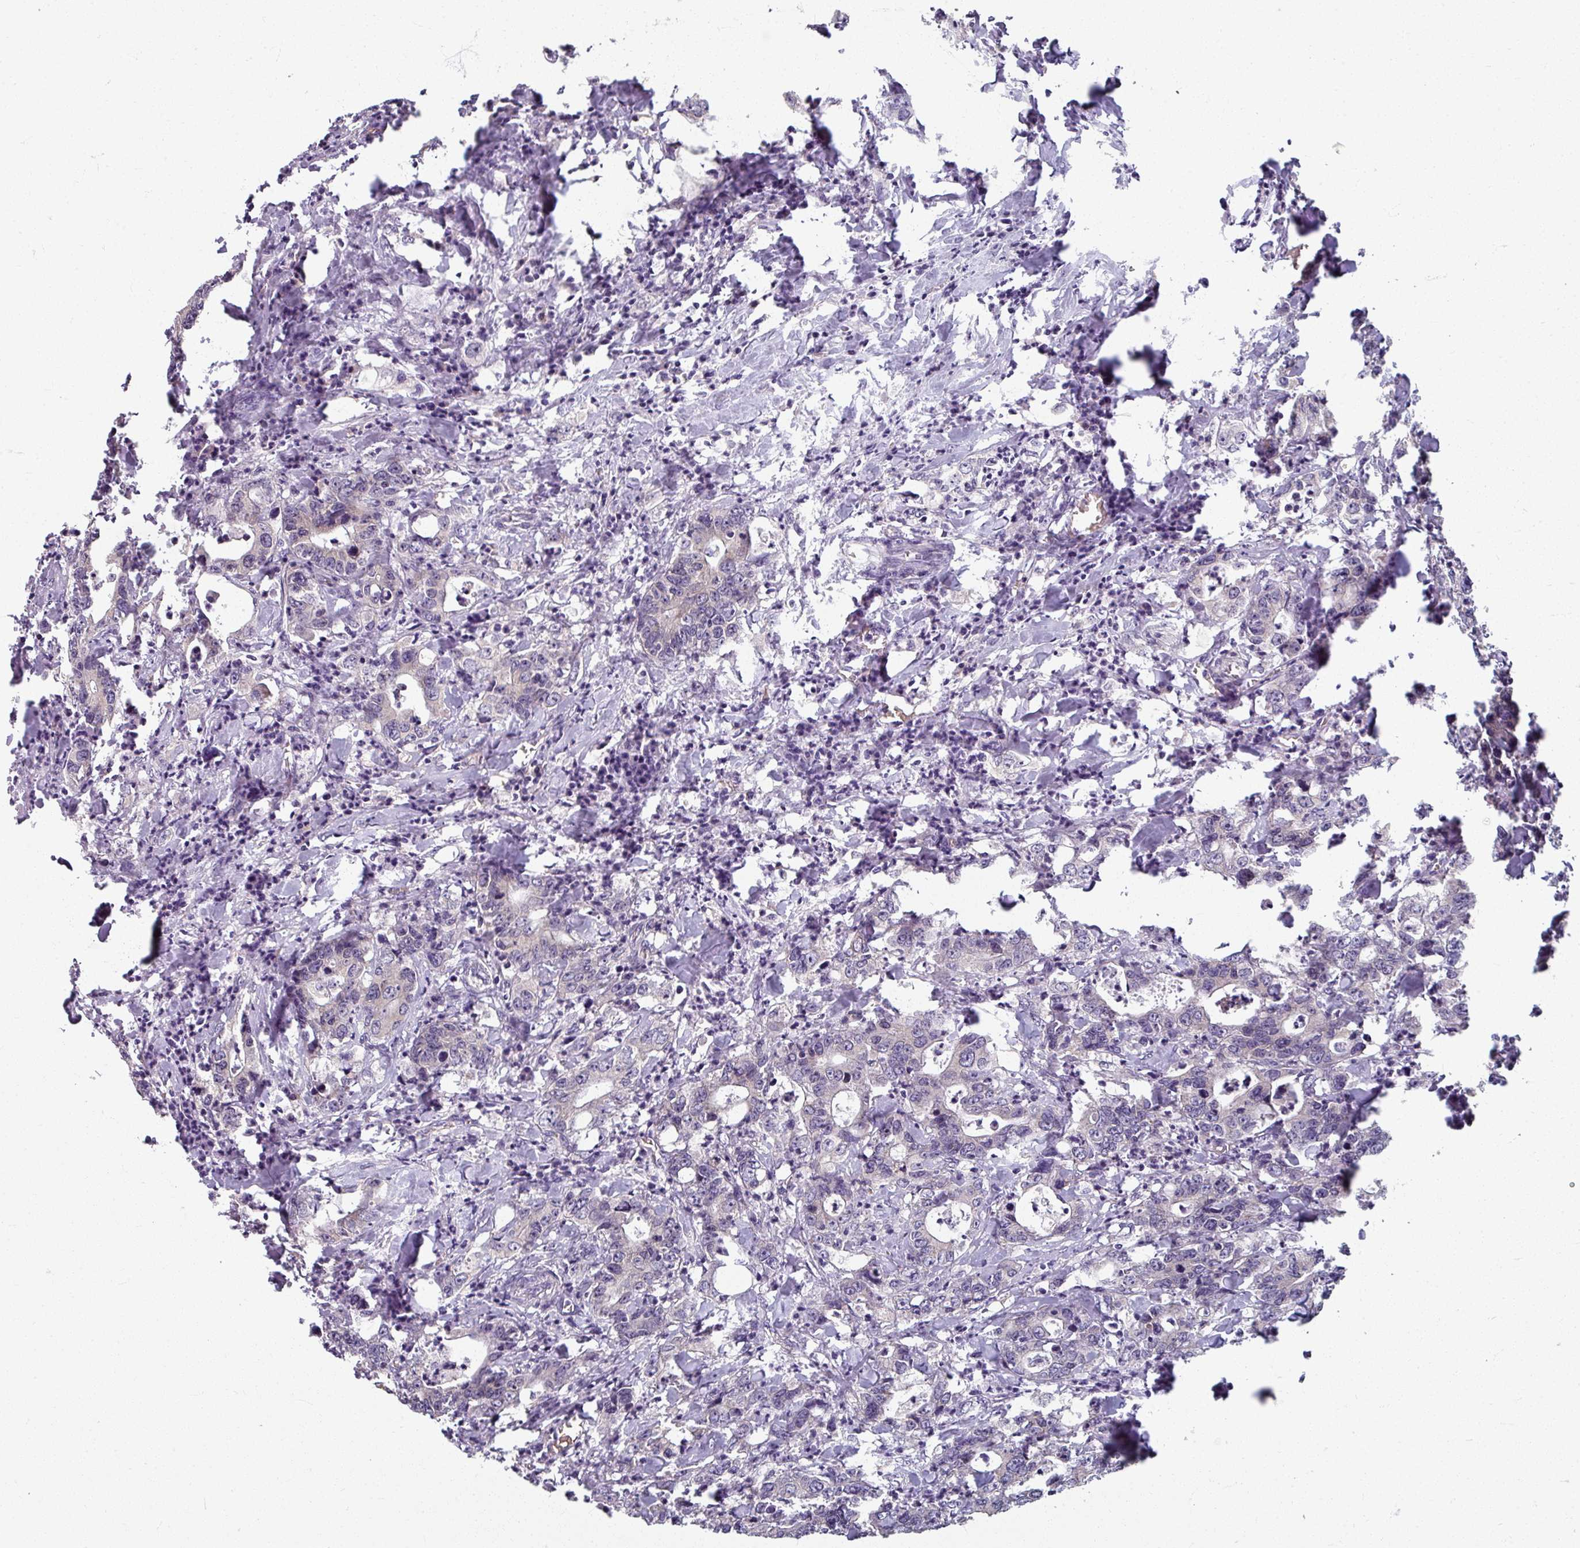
{"staining": {"intensity": "negative", "quantity": "none", "location": "none"}, "tissue": "colorectal cancer", "cell_type": "Tumor cells", "image_type": "cancer", "snomed": [{"axis": "morphology", "description": "Adenocarcinoma, NOS"}, {"axis": "topography", "description": "Colon"}], "caption": "Immunohistochemistry micrograph of human colorectal cancer (adenocarcinoma) stained for a protein (brown), which shows no positivity in tumor cells.", "gene": "KMT5C", "patient": {"sex": "female", "age": 75}}